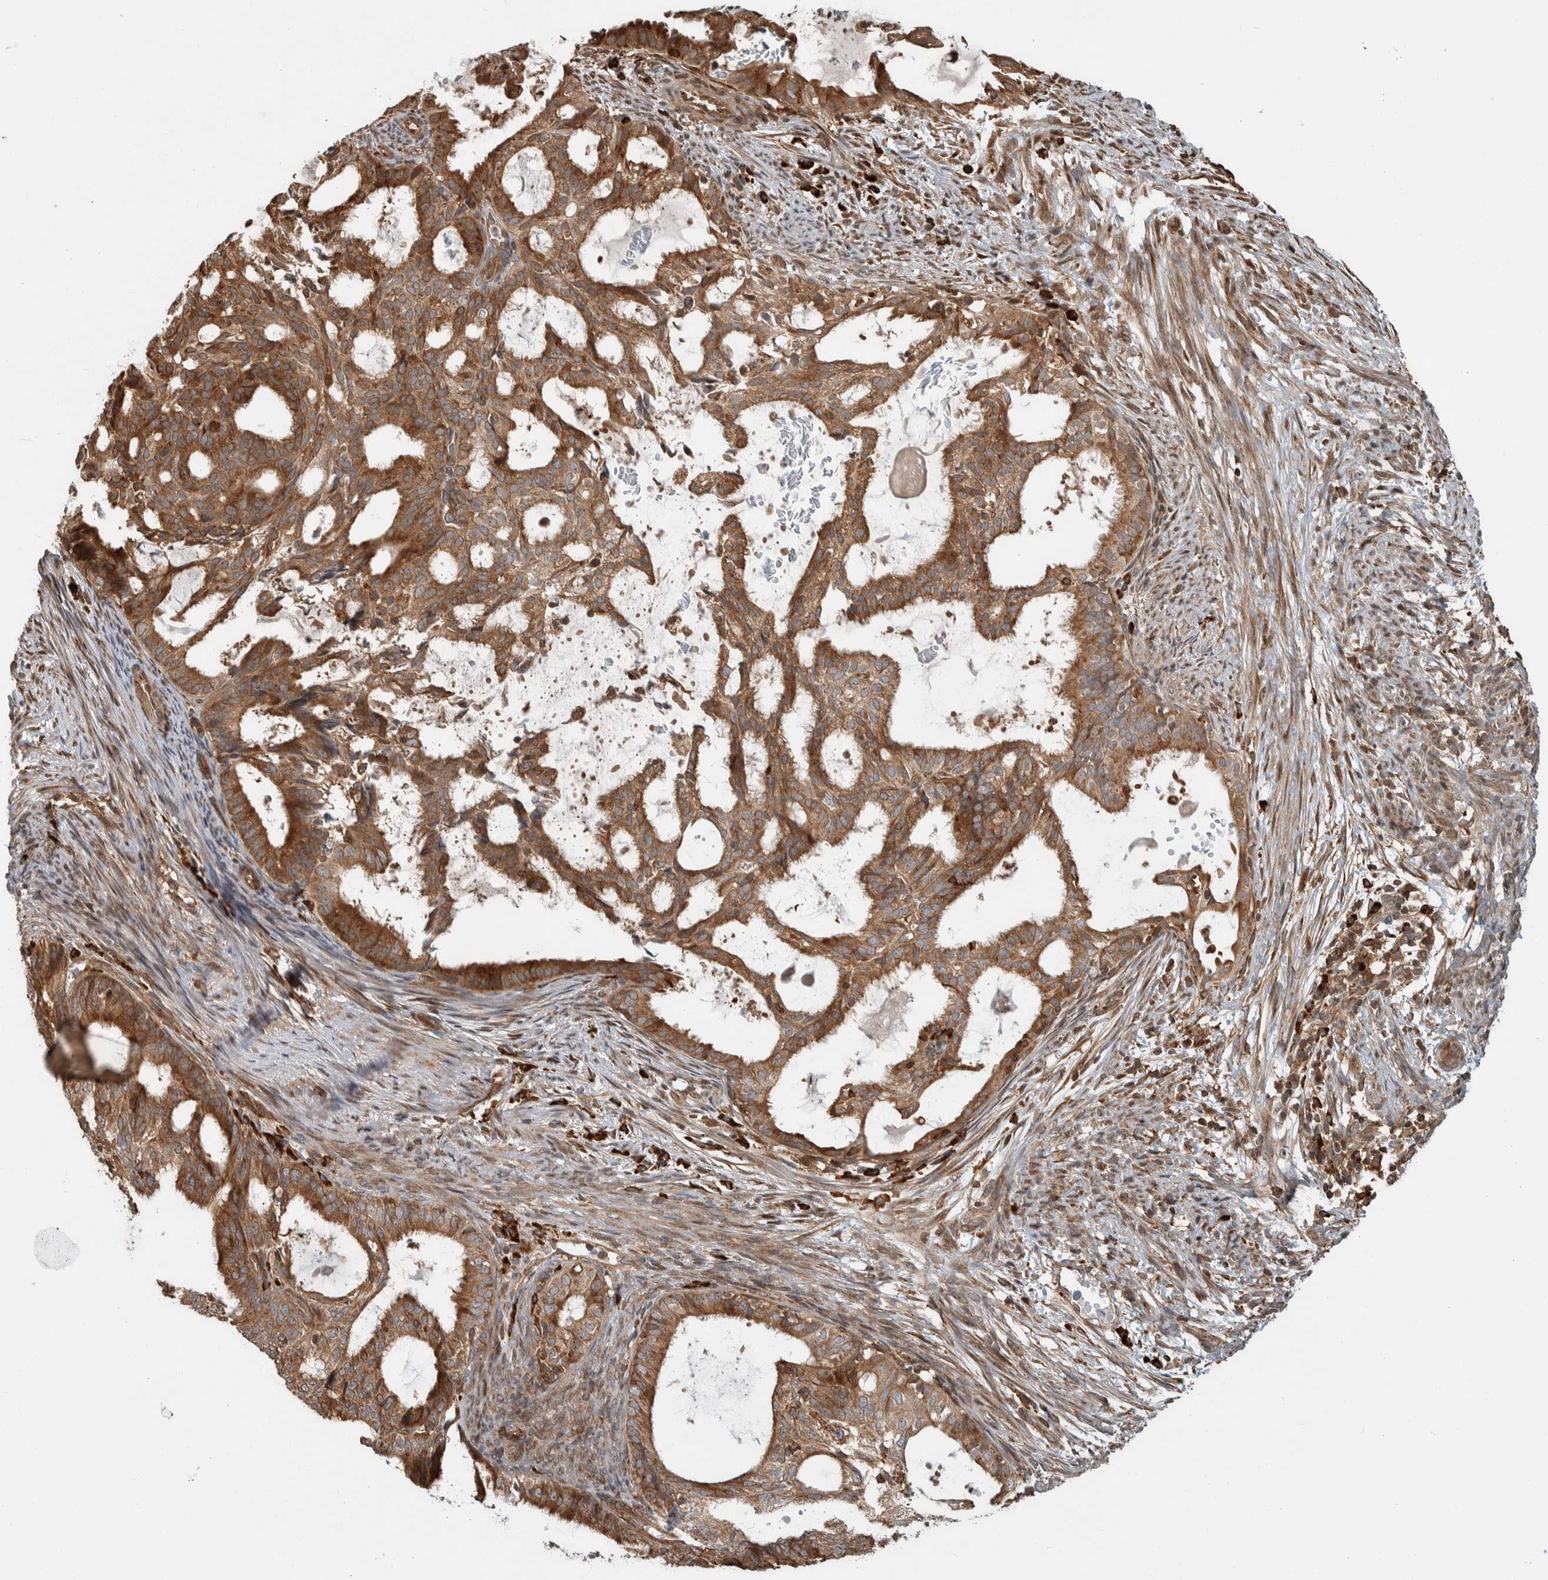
{"staining": {"intensity": "moderate", "quantity": ">75%", "location": "cytoplasmic/membranous"}, "tissue": "endometrial cancer", "cell_type": "Tumor cells", "image_type": "cancer", "snomed": [{"axis": "morphology", "description": "Adenocarcinoma, NOS"}, {"axis": "topography", "description": "Endometrium"}], "caption": "Endometrial cancer tissue shows moderate cytoplasmic/membranous expression in approximately >75% of tumor cells, visualized by immunohistochemistry.", "gene": "CNTROB", "patient": {"sex": "female", "age": 58}}